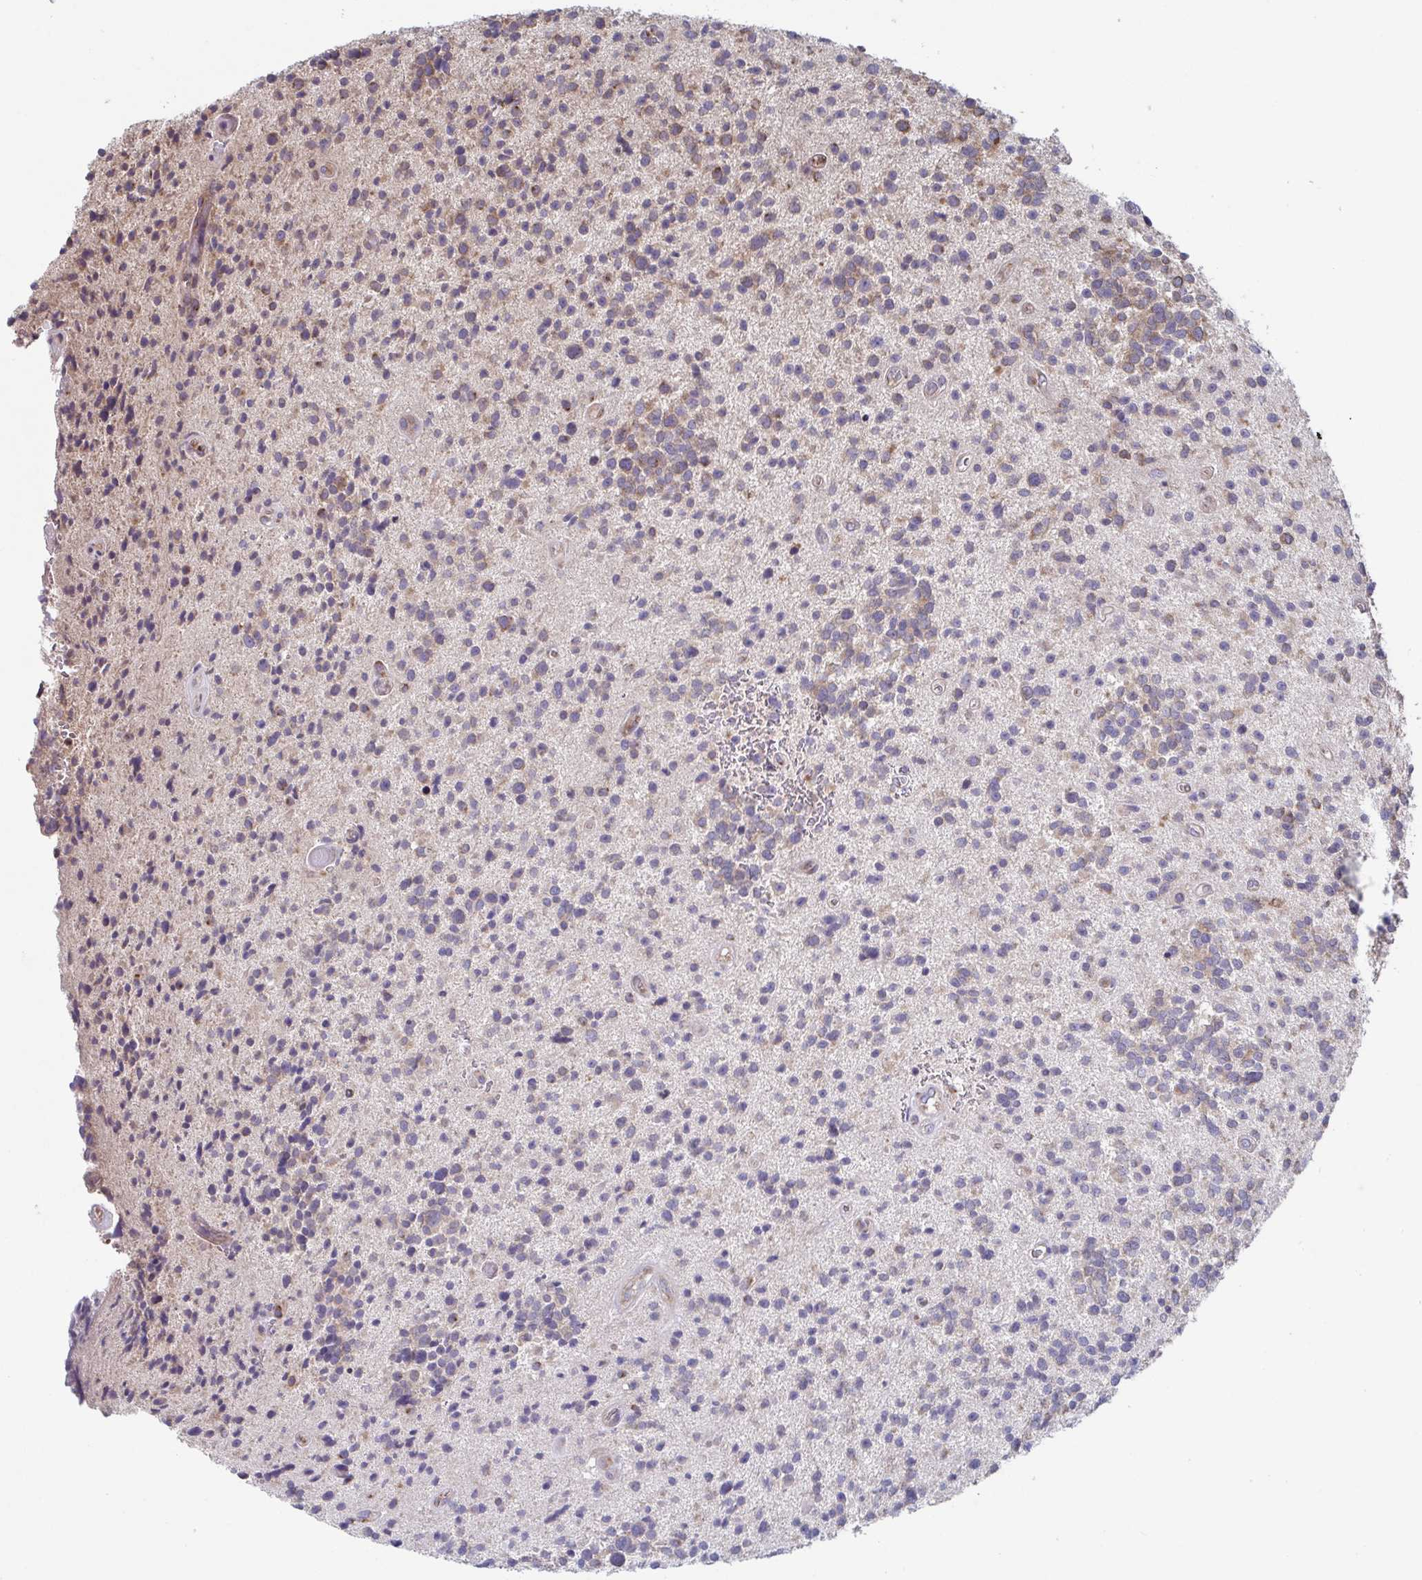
{"staining": {"intensity": "weak", "quantity": "<25%", "location": "cytoplasmic/membranous"}, "tissue": "glioma", "cell_type": "Tumor cells", "image_type": "cancer", "snomed": [{"axis": "morphology", "description": "Glioma, malignant, High grade"}, {"axis": "topography", "description": "Brain"}], "caption": "DAB (3,3'-diaminobenzidine) immunohistochemical staining of malignant glioma (high-grade) displays no significant staining in tumor cells. (DAB immunohistochemistry with hematoxylin counter stain).", "gene": "COPB1", "patient": {"sex": "male", "age": 29}}